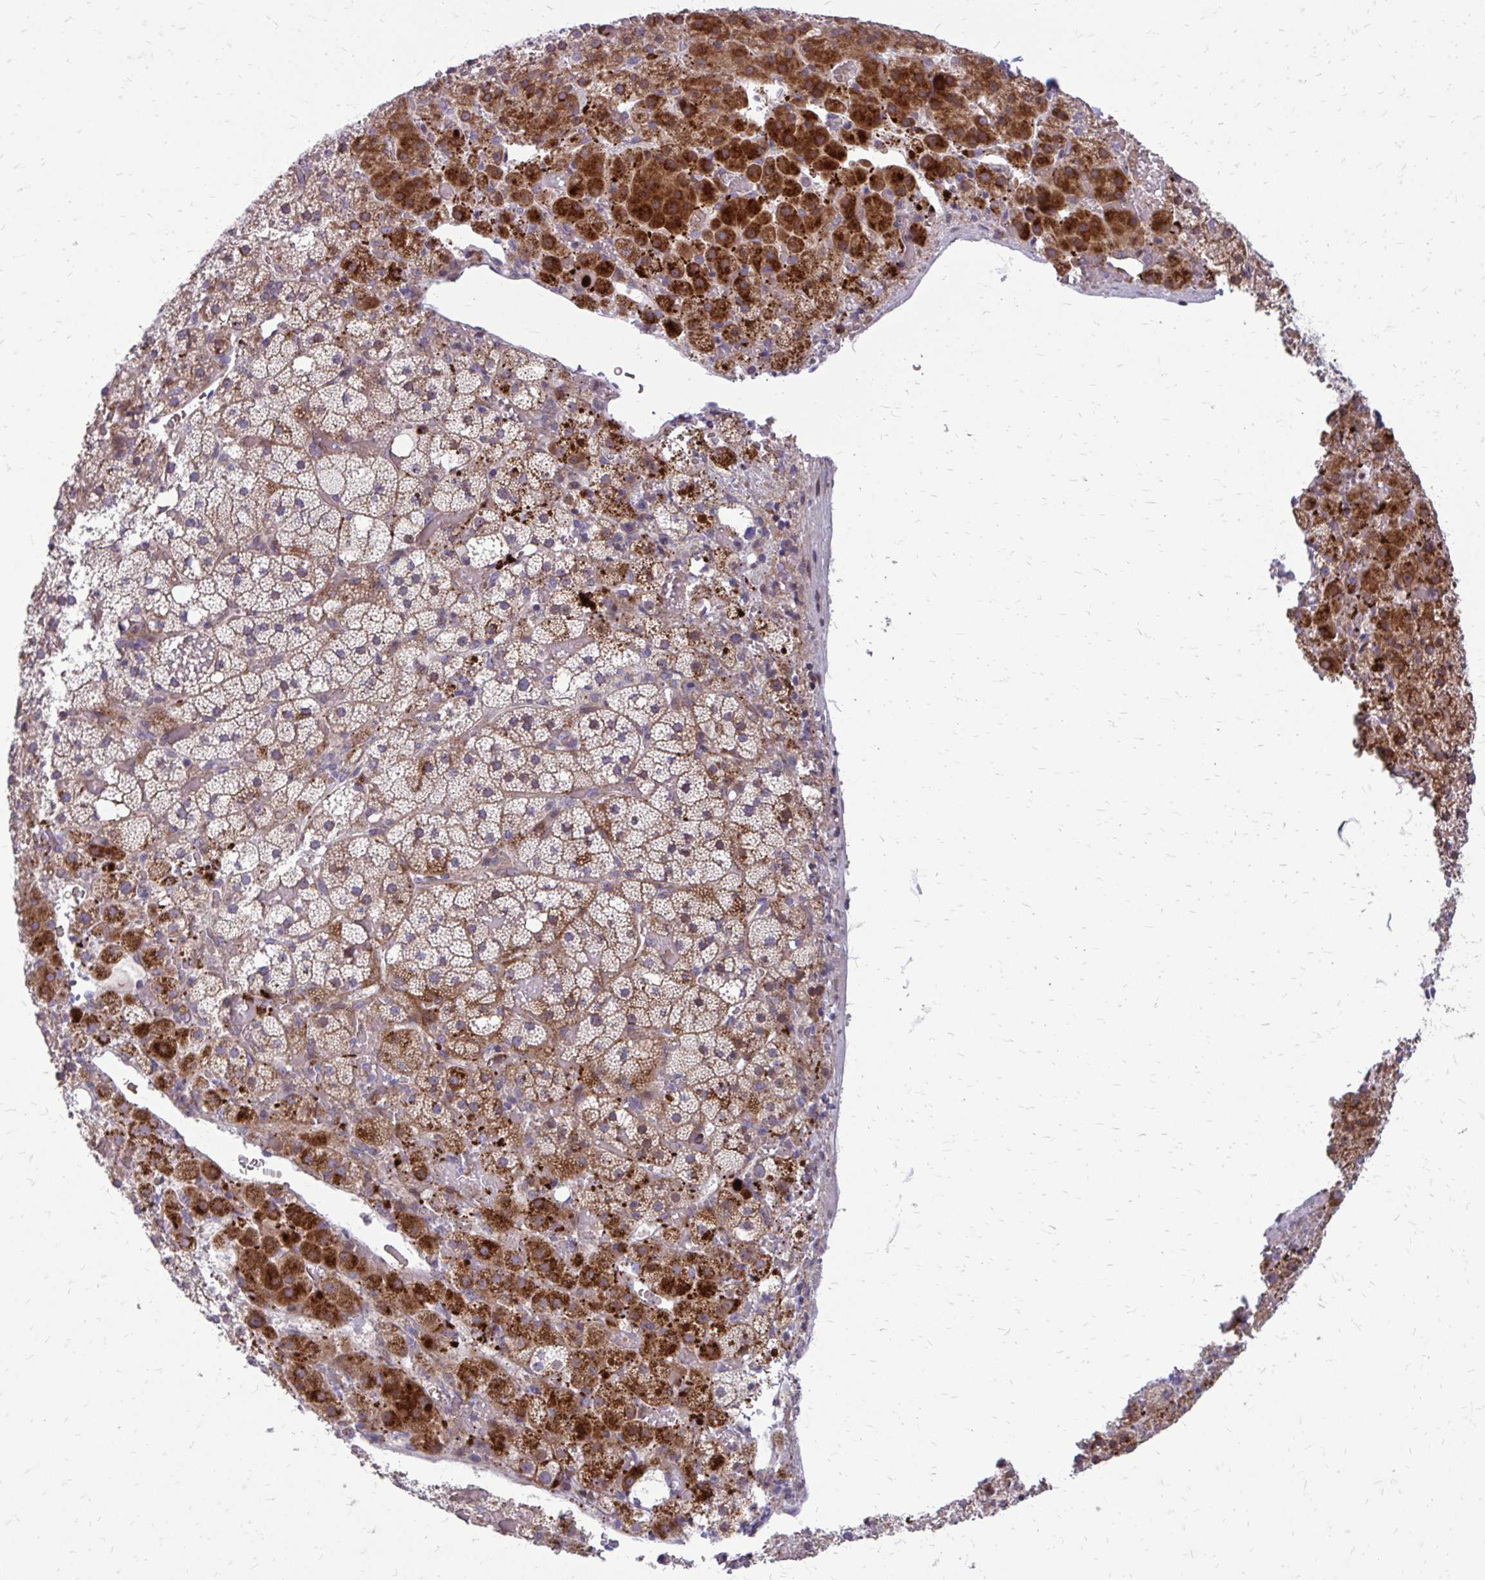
{"staining": {"intensity": "strong", "quantity": "25%-75%", "location": "cytoplasmic/membranous"}, "tissue": "adrenal gland", "cell_type": "Glandular cells", "image_type": "normal", "snomed": [{"axis": "morphology", "description": "Normal tissue, NOS"}, {"axis": "topography", "description": "Adrenal gland"}], "caption": "IHC histopathology image of normal human adrenal gland stained for a protein (brown), which shows high levels of strong cytoplasmic/membranous positivity in about 25%-75% of glandular cells.", "gene": "FUNDC2", "patient": {"sex": "male", "age": 53}}